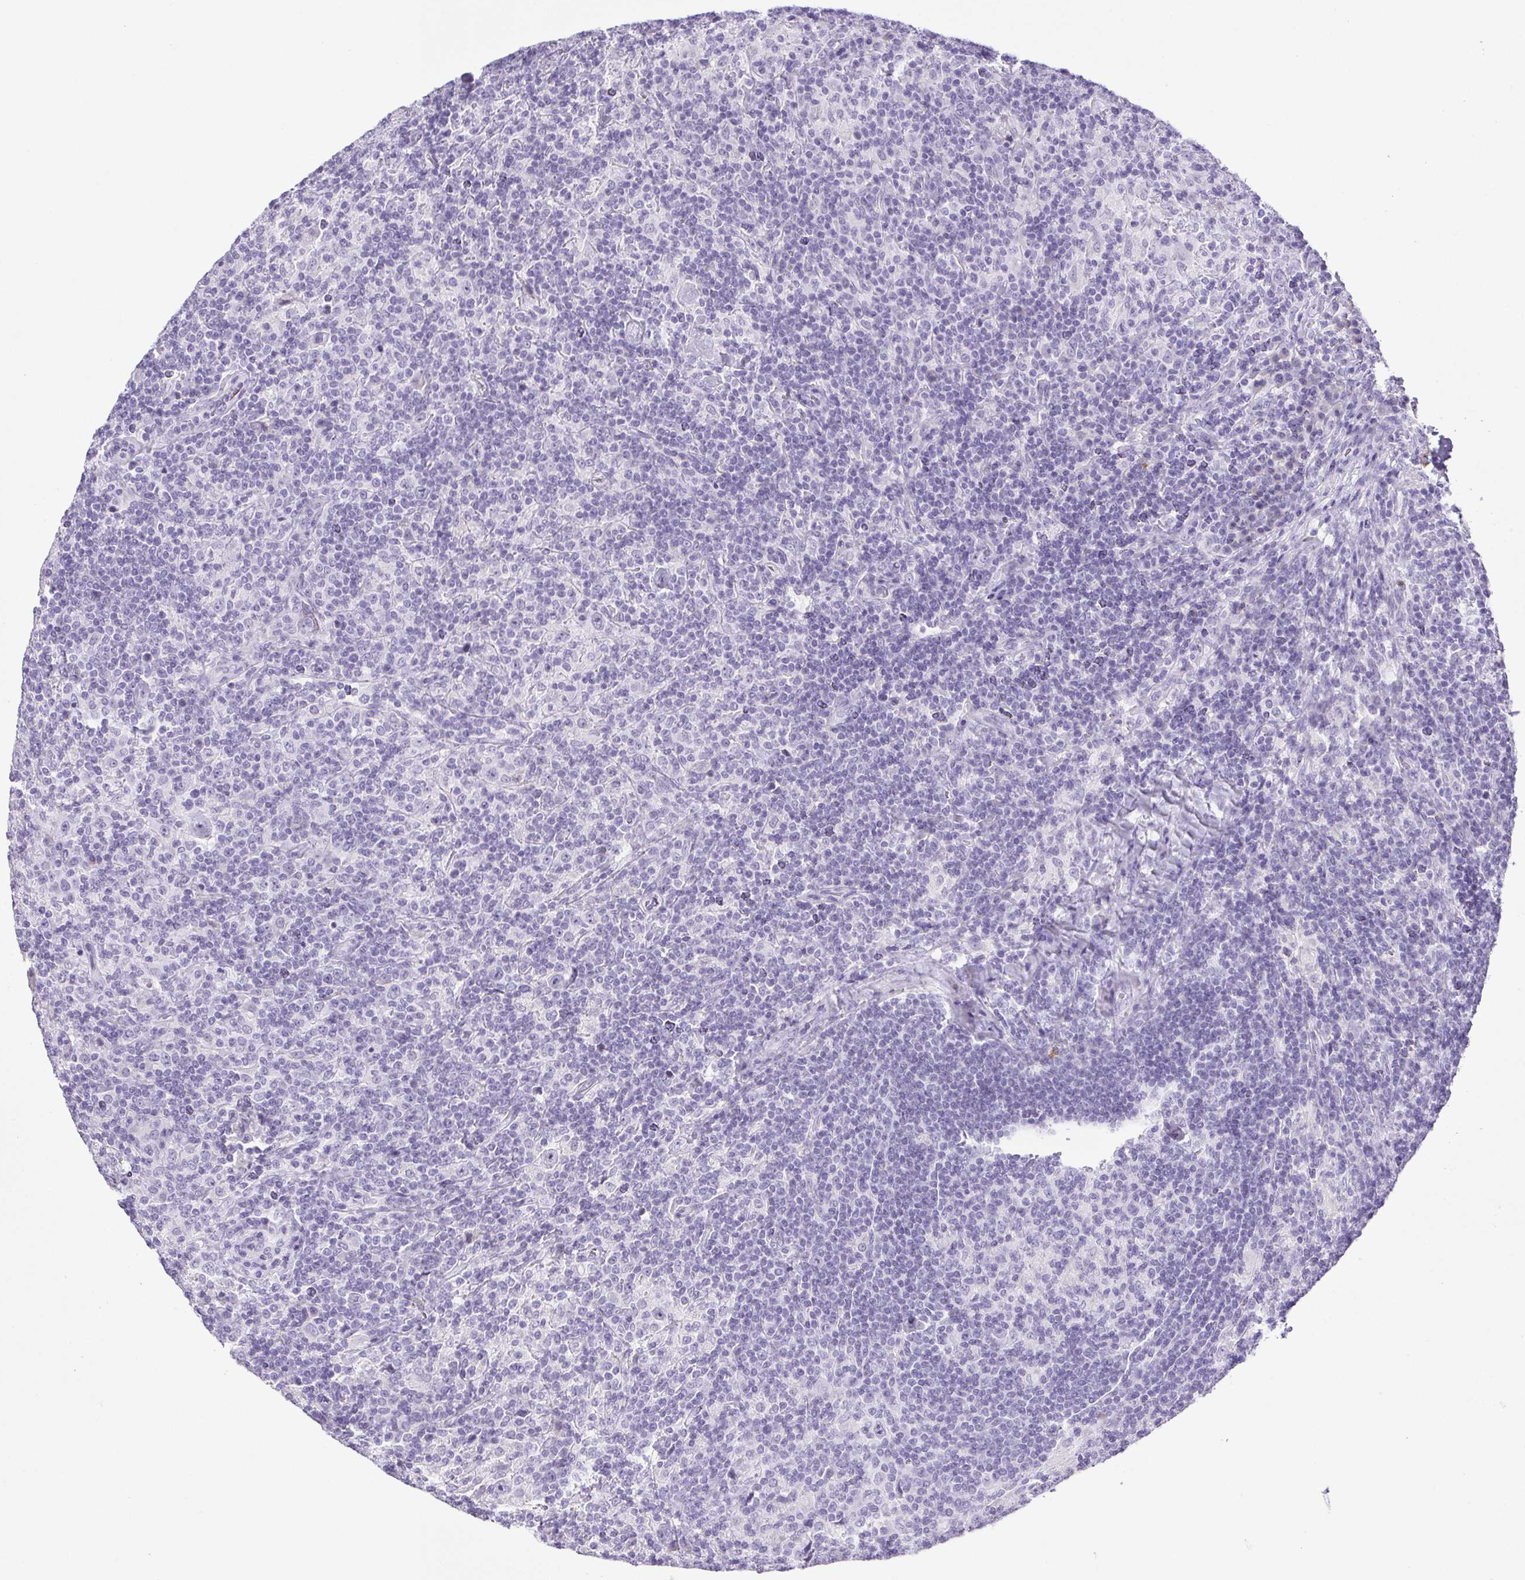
{"staining": {"intensity": "negative", "quantity": "none", "location": "none"}, "tissue": "lymphoma", "cell_type": "Tumor cells", "image_type": "cancer", "snomed": [{"axis": "morphology", "description": "Hodgkin's disease, NOS"}, {"axis": "topography", "description": "Lymph node"}], "caption": "This is an immunohistochemistry histopathology image of lymphoma. There is no positivity in tumor cells.", "gene": "PAPPA2", "patient": {"sex": "male", "age": 70}}